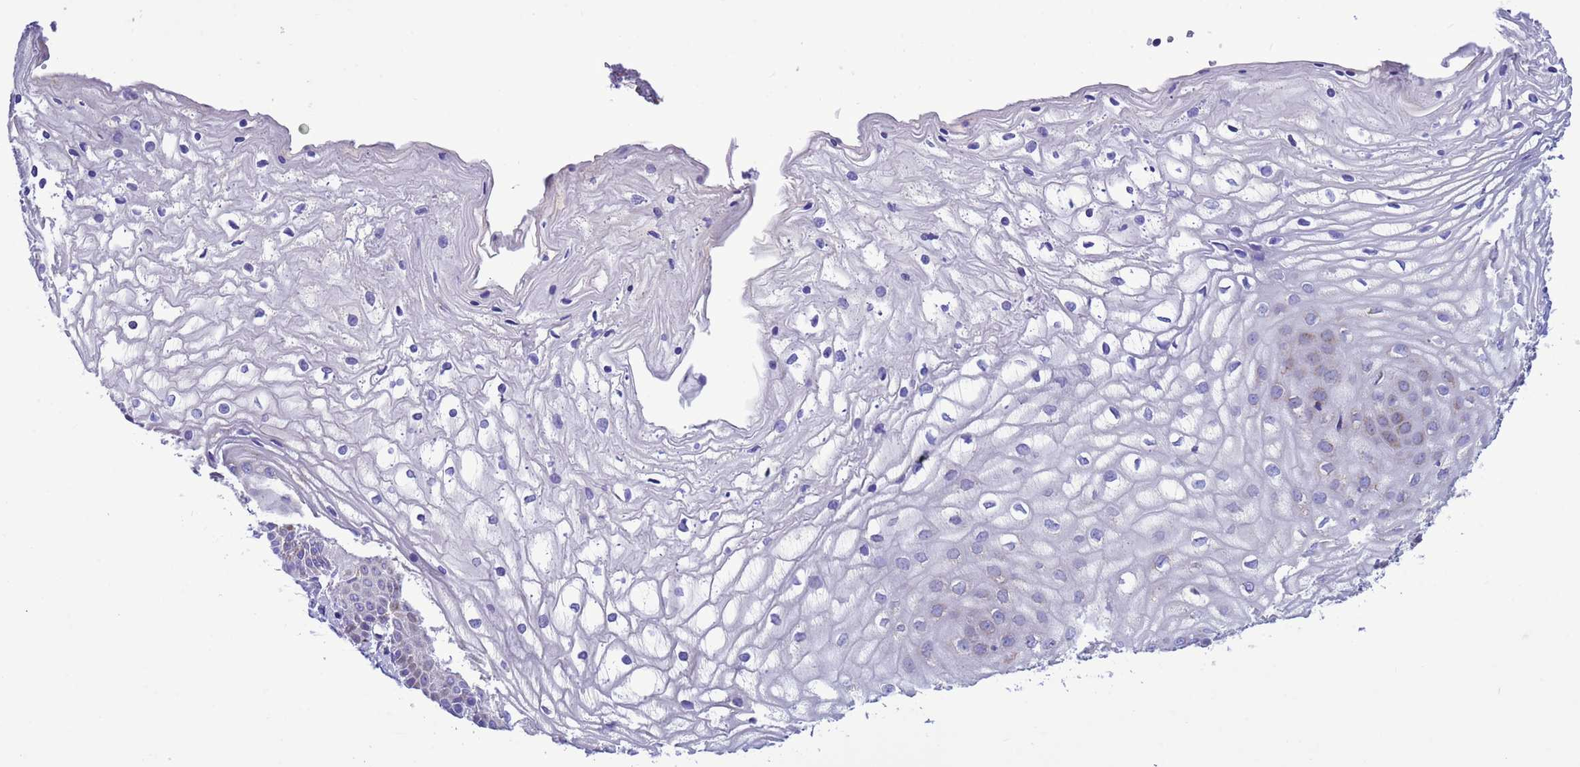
{"staining": {"intensity": "moderate", "quantity": "<25%", "location": "cytoplasmic/membranous"}, "tissue": "vagina", "cell_type": "Squamous epithelial cells", "image_type": "normal", "snomed": [{"axis": "morphology", "description": "Normal tissue, NOS"}, {"axis": "topography", "description": "Vagina"}, {"axis": "topography", "description": "Cervix"}], "caption": "Brown immunohistochemical staining in benign vagina shows moderate cytoplasmic/membranous staining in about <25% of squamous epithelial cells.", "gene": "CCDC191", "patient": {"sex": "female", "age": 40}}